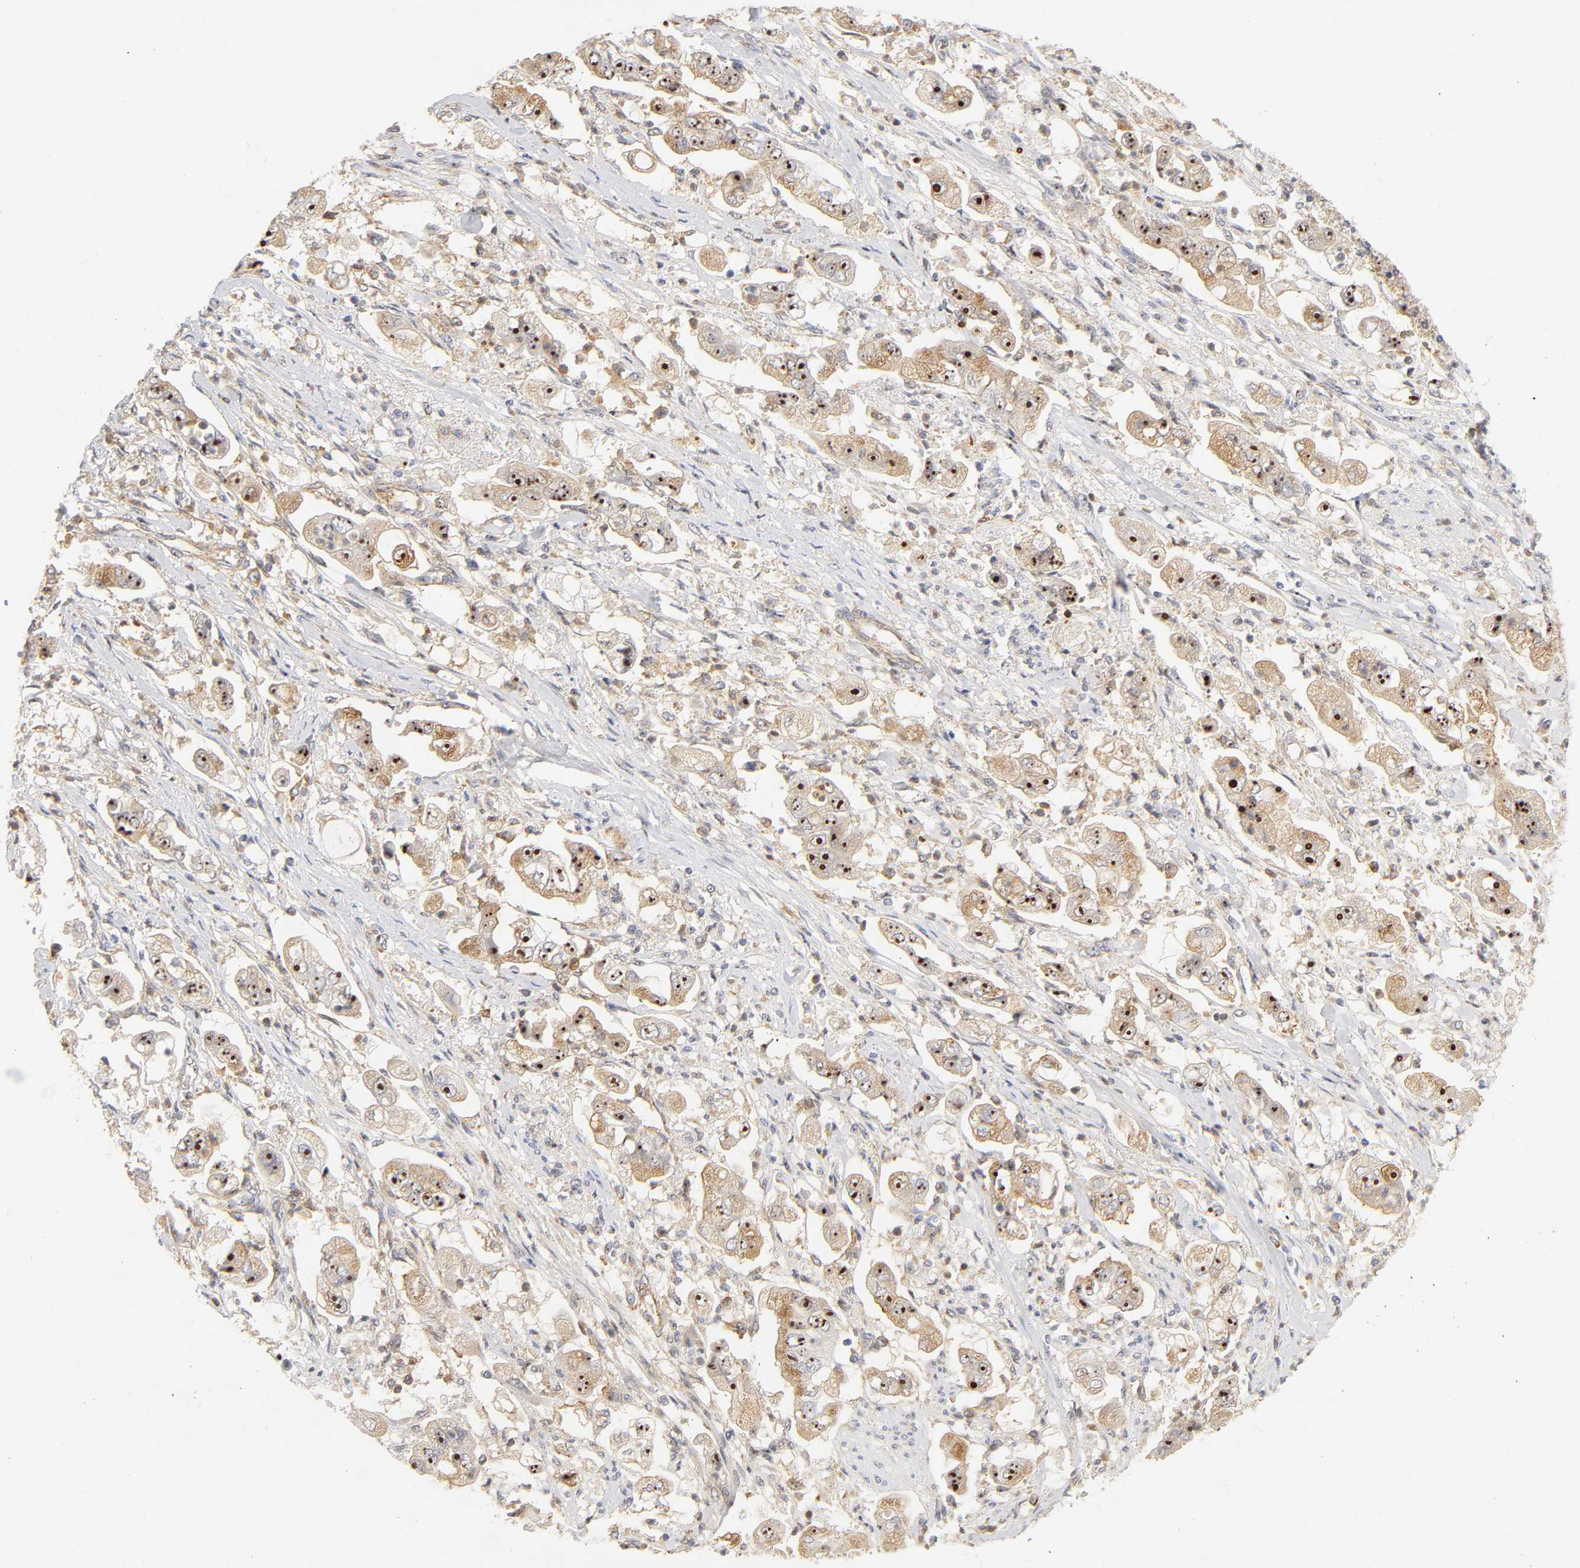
{"staining": {"intensity": "strong", "quantity": ">75%", "location": "cytoplasmic/membranous,nuclear"}, "tissue": "stomach cancer", "cell_type": "Tumor cells", "image_type": "cancer", "snomed": [{"axis": "morphology", "description": "Adenocarcinoma, NOS"}, {"axis": "topography", "description": "Stomach"}], "caption": "There is high levels of strong cytoplasmic/membranous and nuclear positivity in tumor cells of stomach cancer, as demonstrated by immunohistochemical staining (brown color).", "gene": "PLD1", "patient": {"sex": "male", "age": 62}}